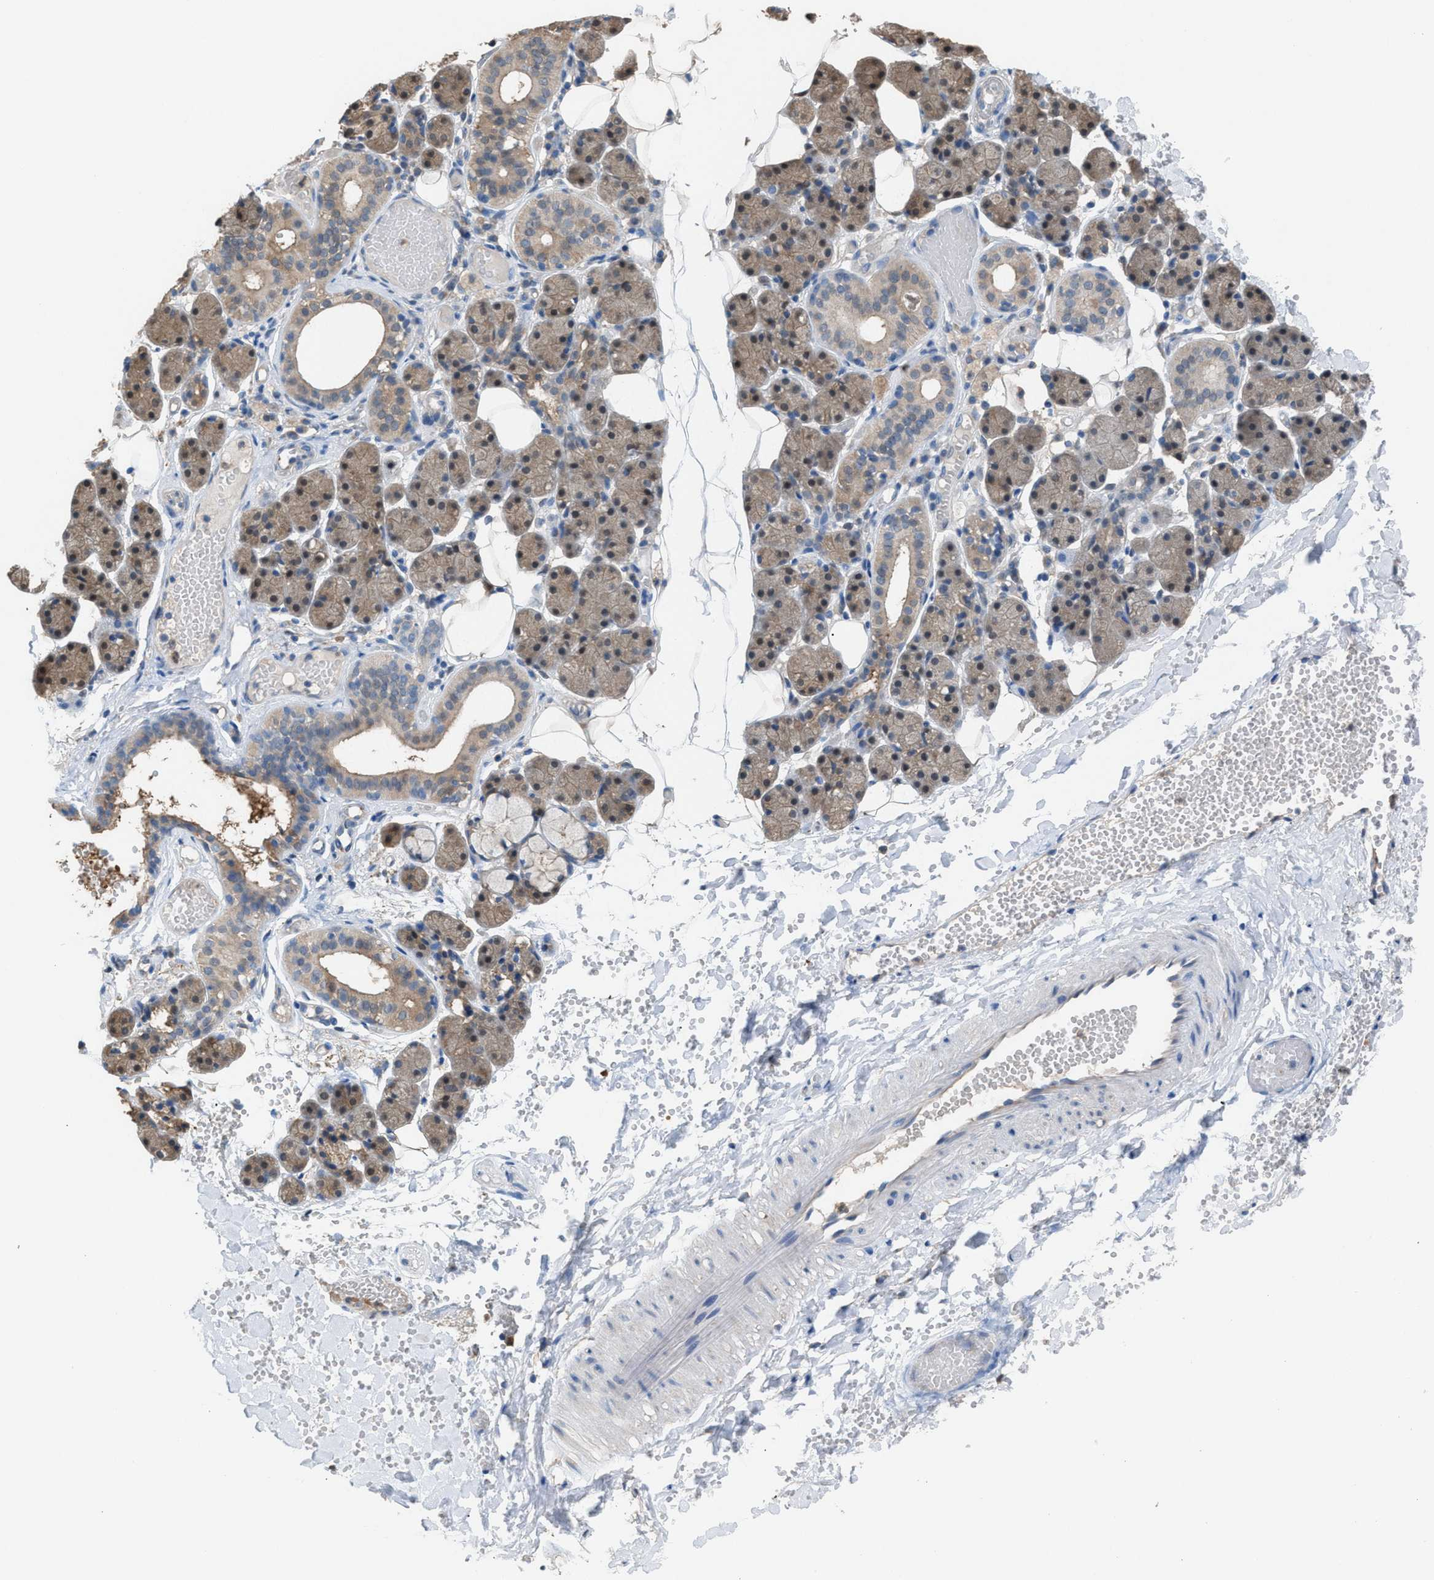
{"staining": {"intensity": "weak", "quantity": ">75%", "location": "cytoplasmic/membranous"}, "tissue": "salivary gland", "cell_type": "Glandular cells", "image_type": "normal", "snomed": [{"axis": "morphology", "description": "Normal tissue, NOS"}, {"axis": "topography", "description": "Salivary gland"}], "caption": "Glandular cells reveal low levels of weak cytoplasmic/membranous staining in about >75% of cells in benign salivary gland. (IHC, brightfield microscopy, high magnification).", "gene": "NQO2", "patient": {"sex": "female", "age": 33}}